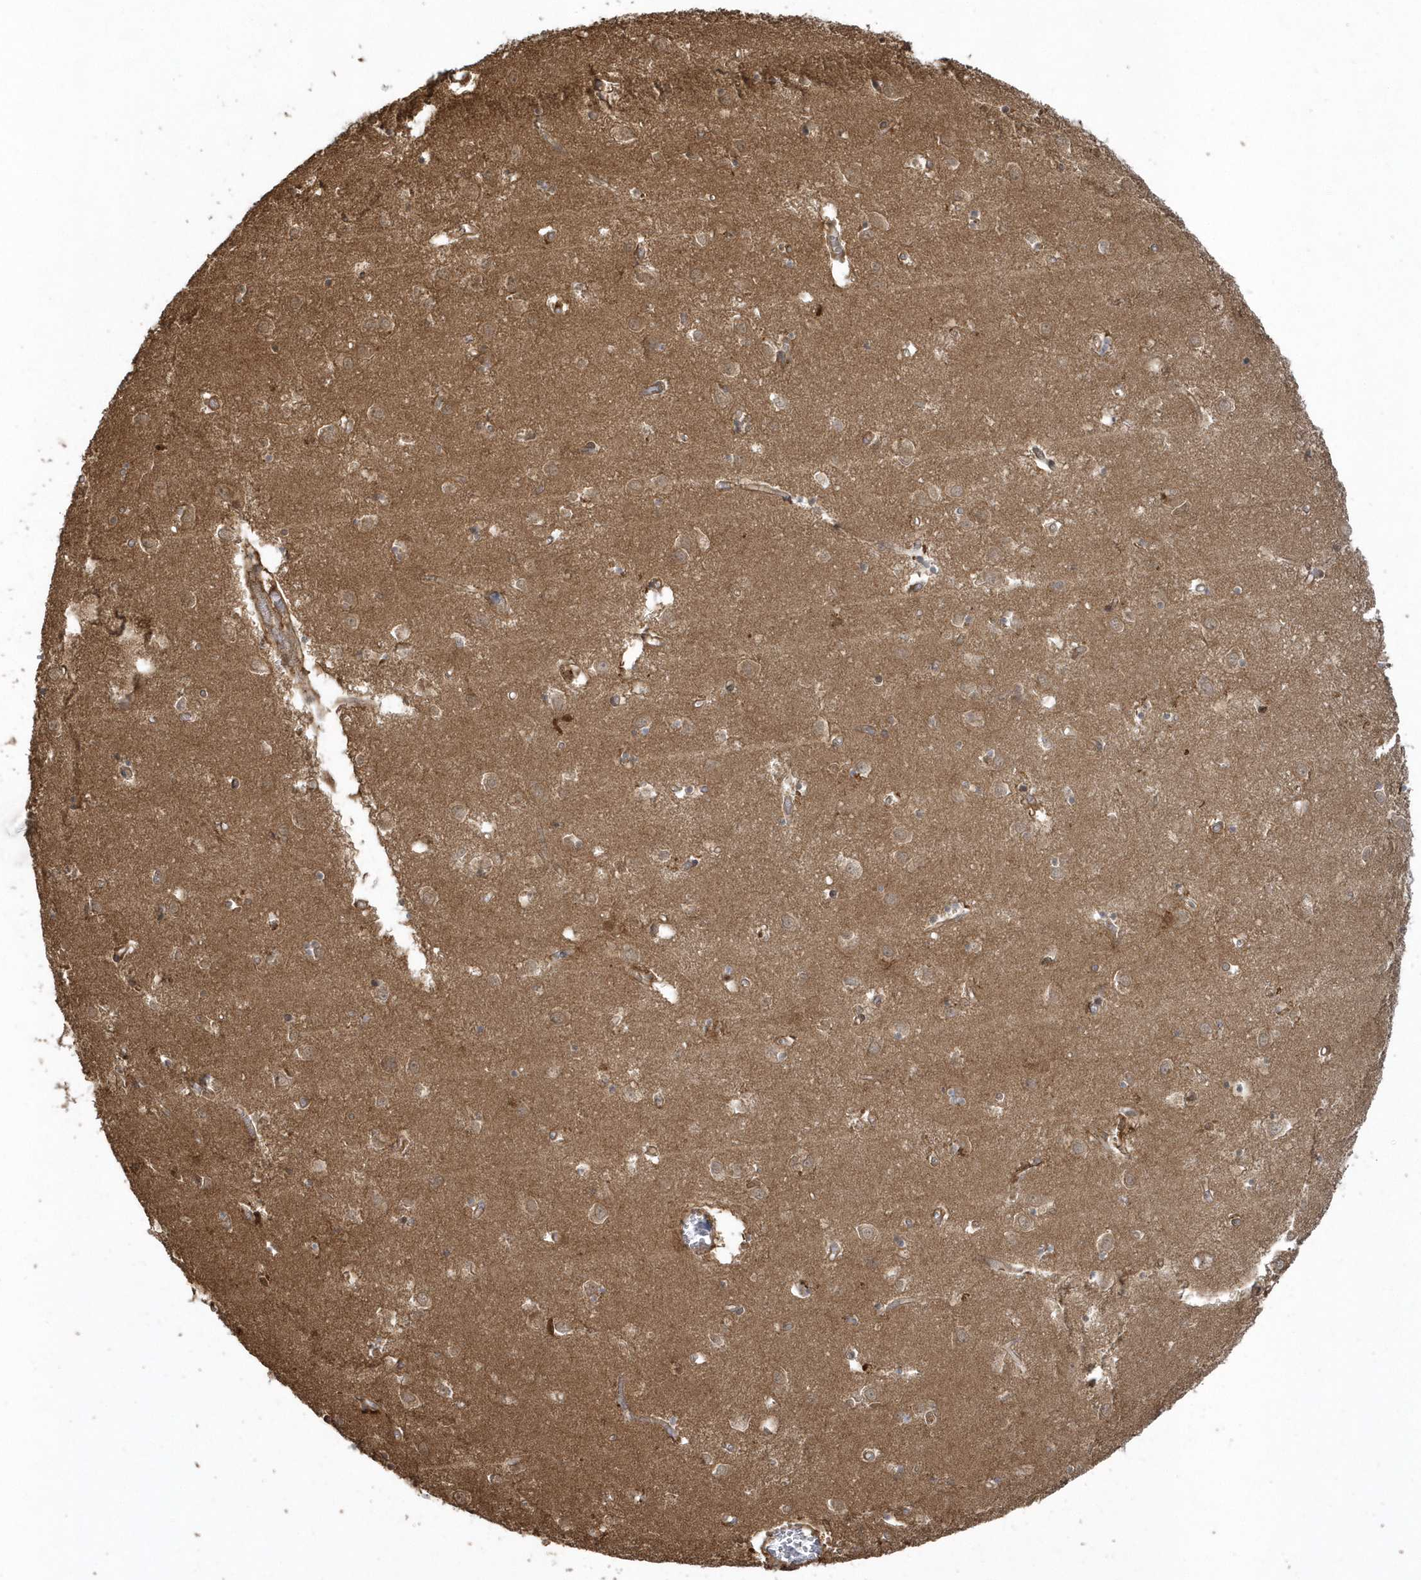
{"staining": {"intensity": "moderate", "quantity": "<25%", "location": "cytoplasmic/membranous"}, "tissue": "caudate", "cell_type": "Glial cells", "image_type": "normal", "snomed": [{"axis": "morphology", "description": "Normal tissue, NOS"}, {"axis": "topography", "description": "Lateral ventricle wall"}], "caption": "The histopathology image exhibits staining of benign caudate, revealing moderate cytoplasmic/membranous protein positivity (brown color) within glial cells.", "gene": "HNMT", "patient": {"sex": "male", "age": 70}}